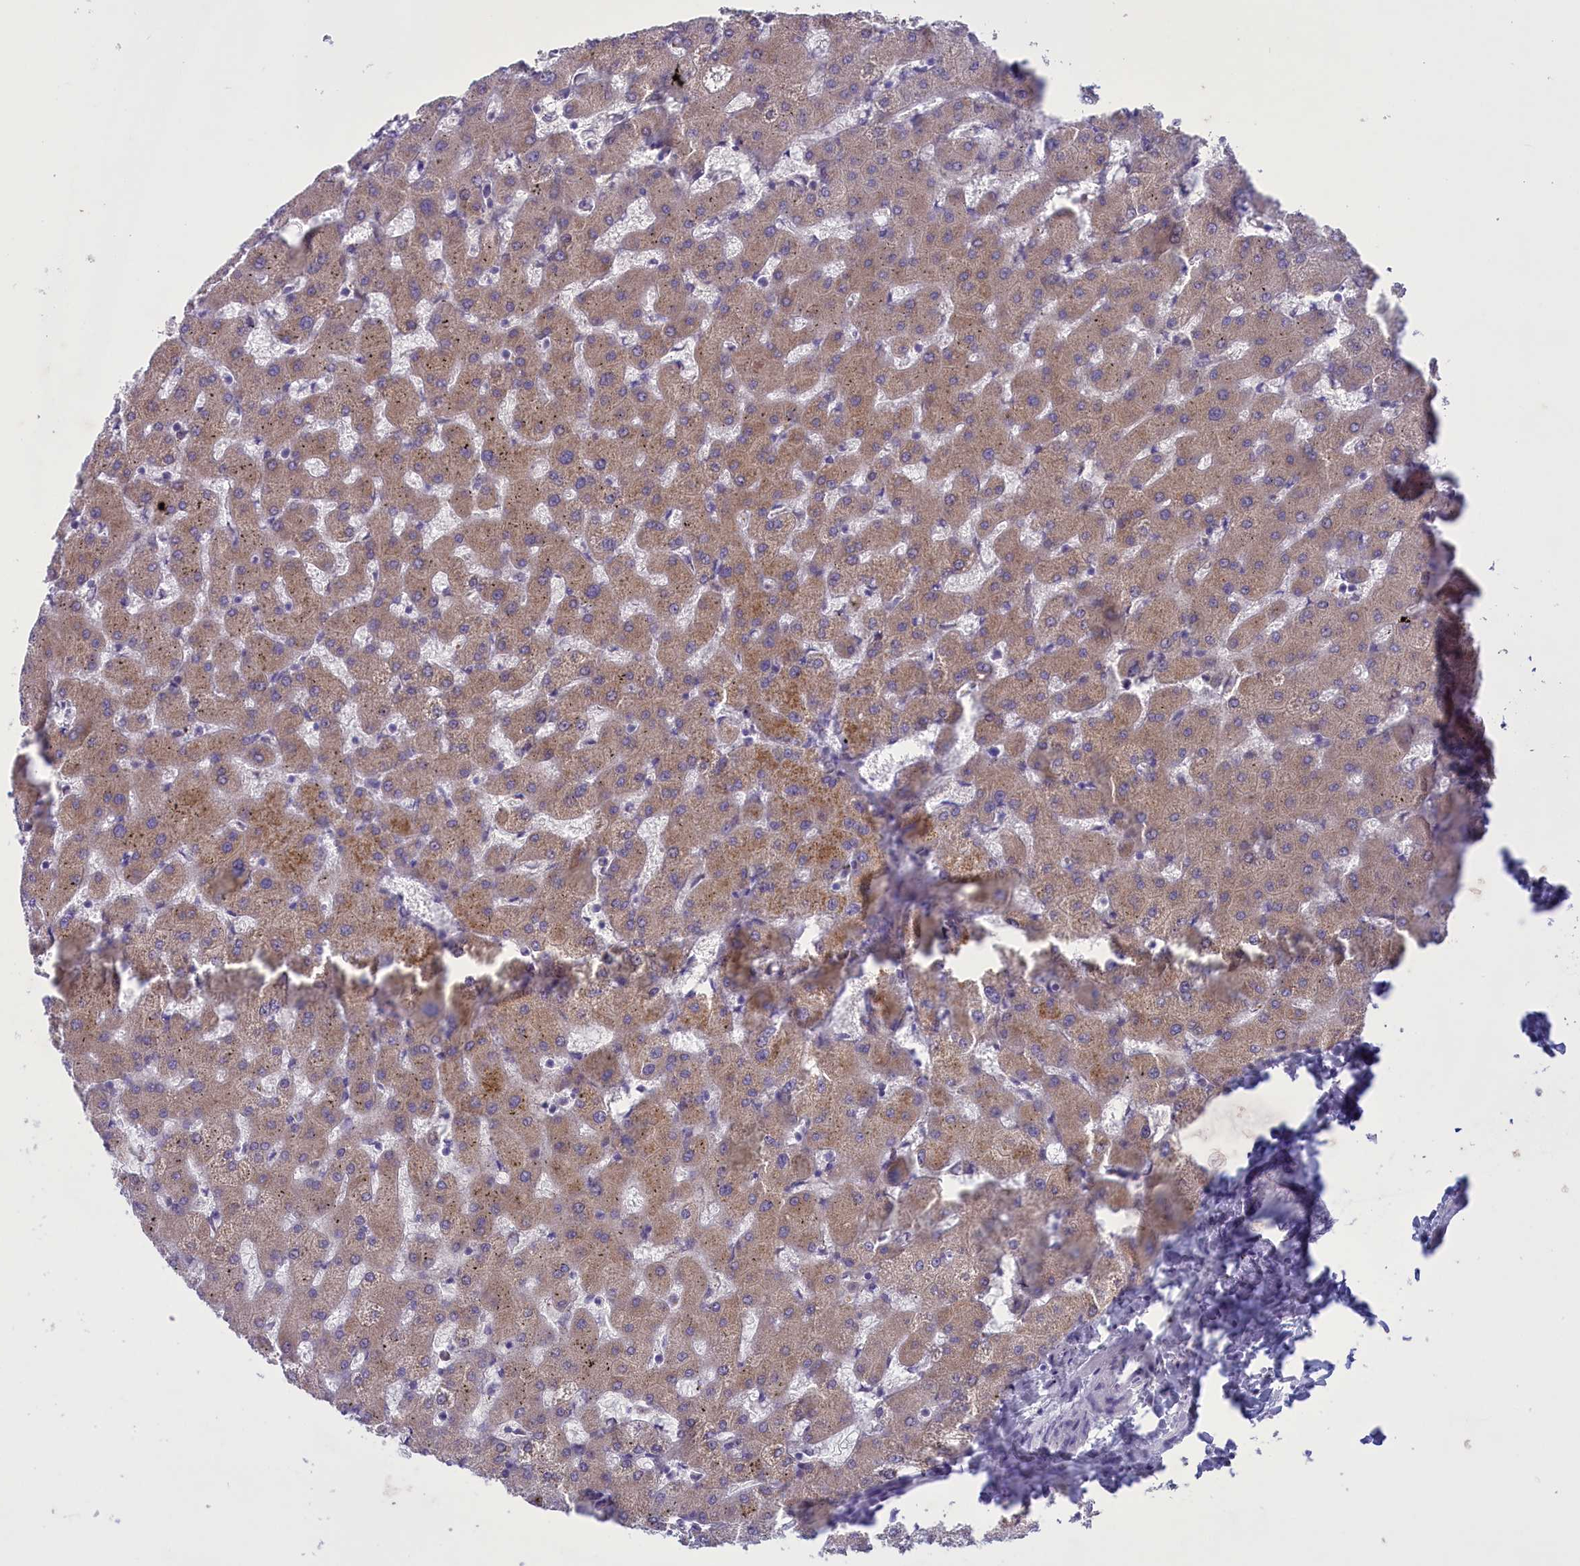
{"staining": {"intensity": "negative", "quantity": "none", "location": "none"}, "tissue": "liver", "cell_type": "Cholangiocytes", "image_type": "normal", "snomed": [{"axis": "morphology", "description": "Normal tissue, NOS"}, {"axis": "topography", "description": "Liver"}], "caption": "IHC of benign human liver reveals no expression in cholangiocytes. Brightfield microscopy of immunohistochemistry stained with DAB (brown) and hematoxylin (blue), captured at high magnification.", "gene": "ELOA2", "patient": {"sex": "female", "age": 63}}